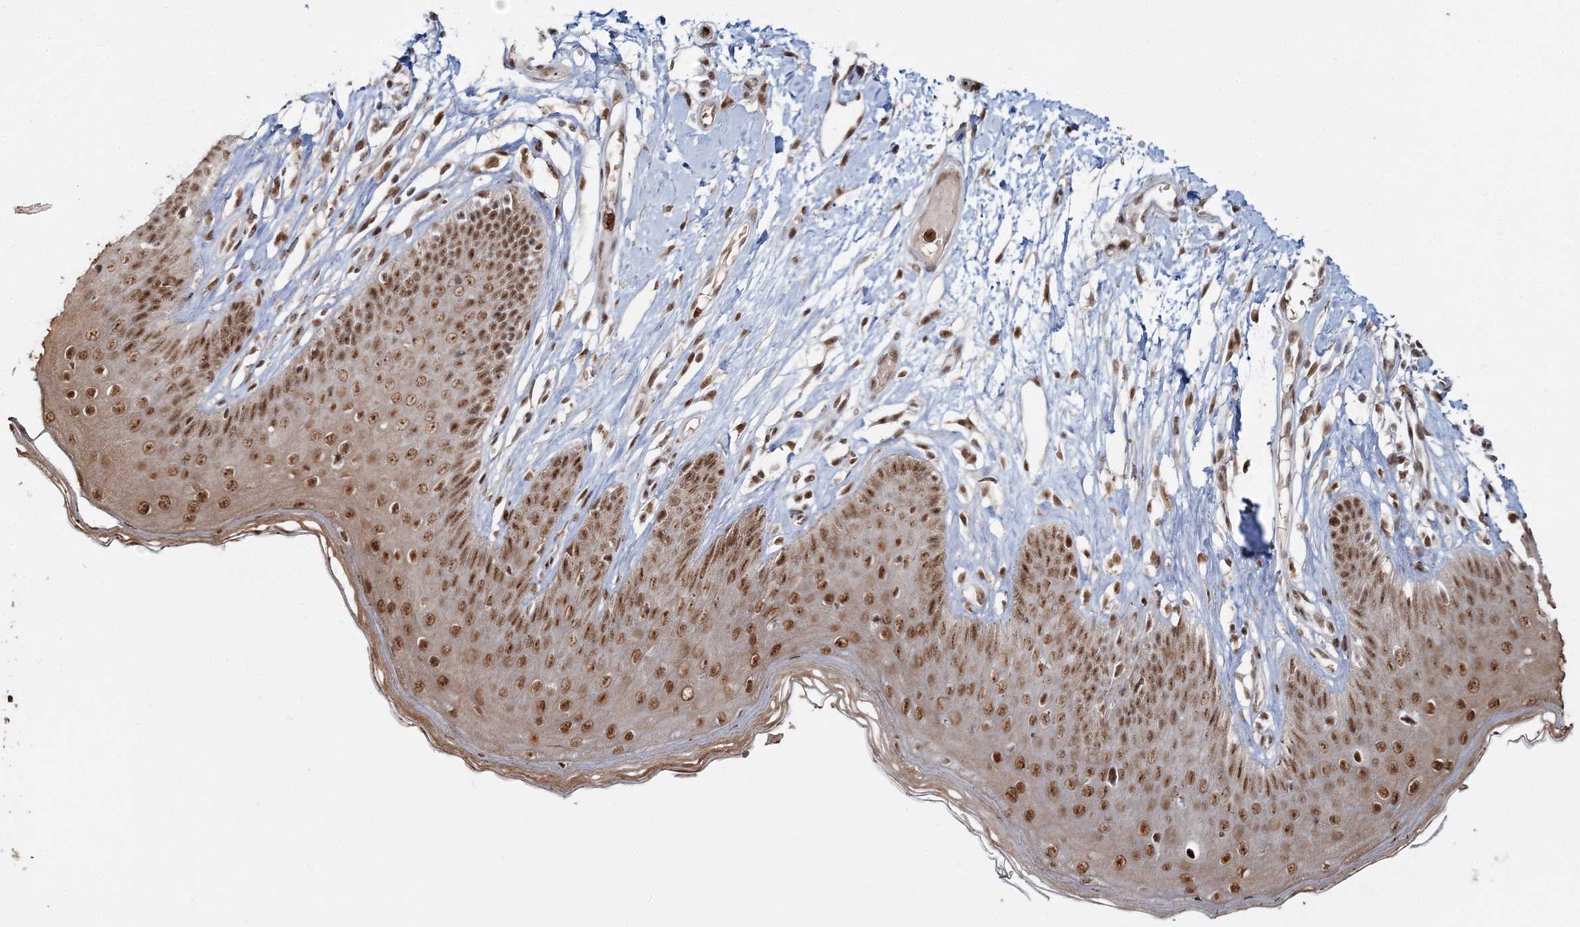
{"staining": {"intensity": "moderate", "quantity": ">75%", "location": "nuclear"}, "tissue": "skin", "cell_type": "Epidermal cells", "image_type": "normal", "snomed": [{"axis": "morphology", "description": "Normal tissue, NOS"}, {"axis": "morphology", "description": "Squamous cell carcinoma, NOS"}, {"axis": "topography", "description": "Vulva"}], "caption": "Skin stained with a brown dye displays moderate nuclear positive staining in approximately >75% of epidermal cells.", "gene": "ENSG00000290315", "patient": {"sex": "female", "age": 85}}